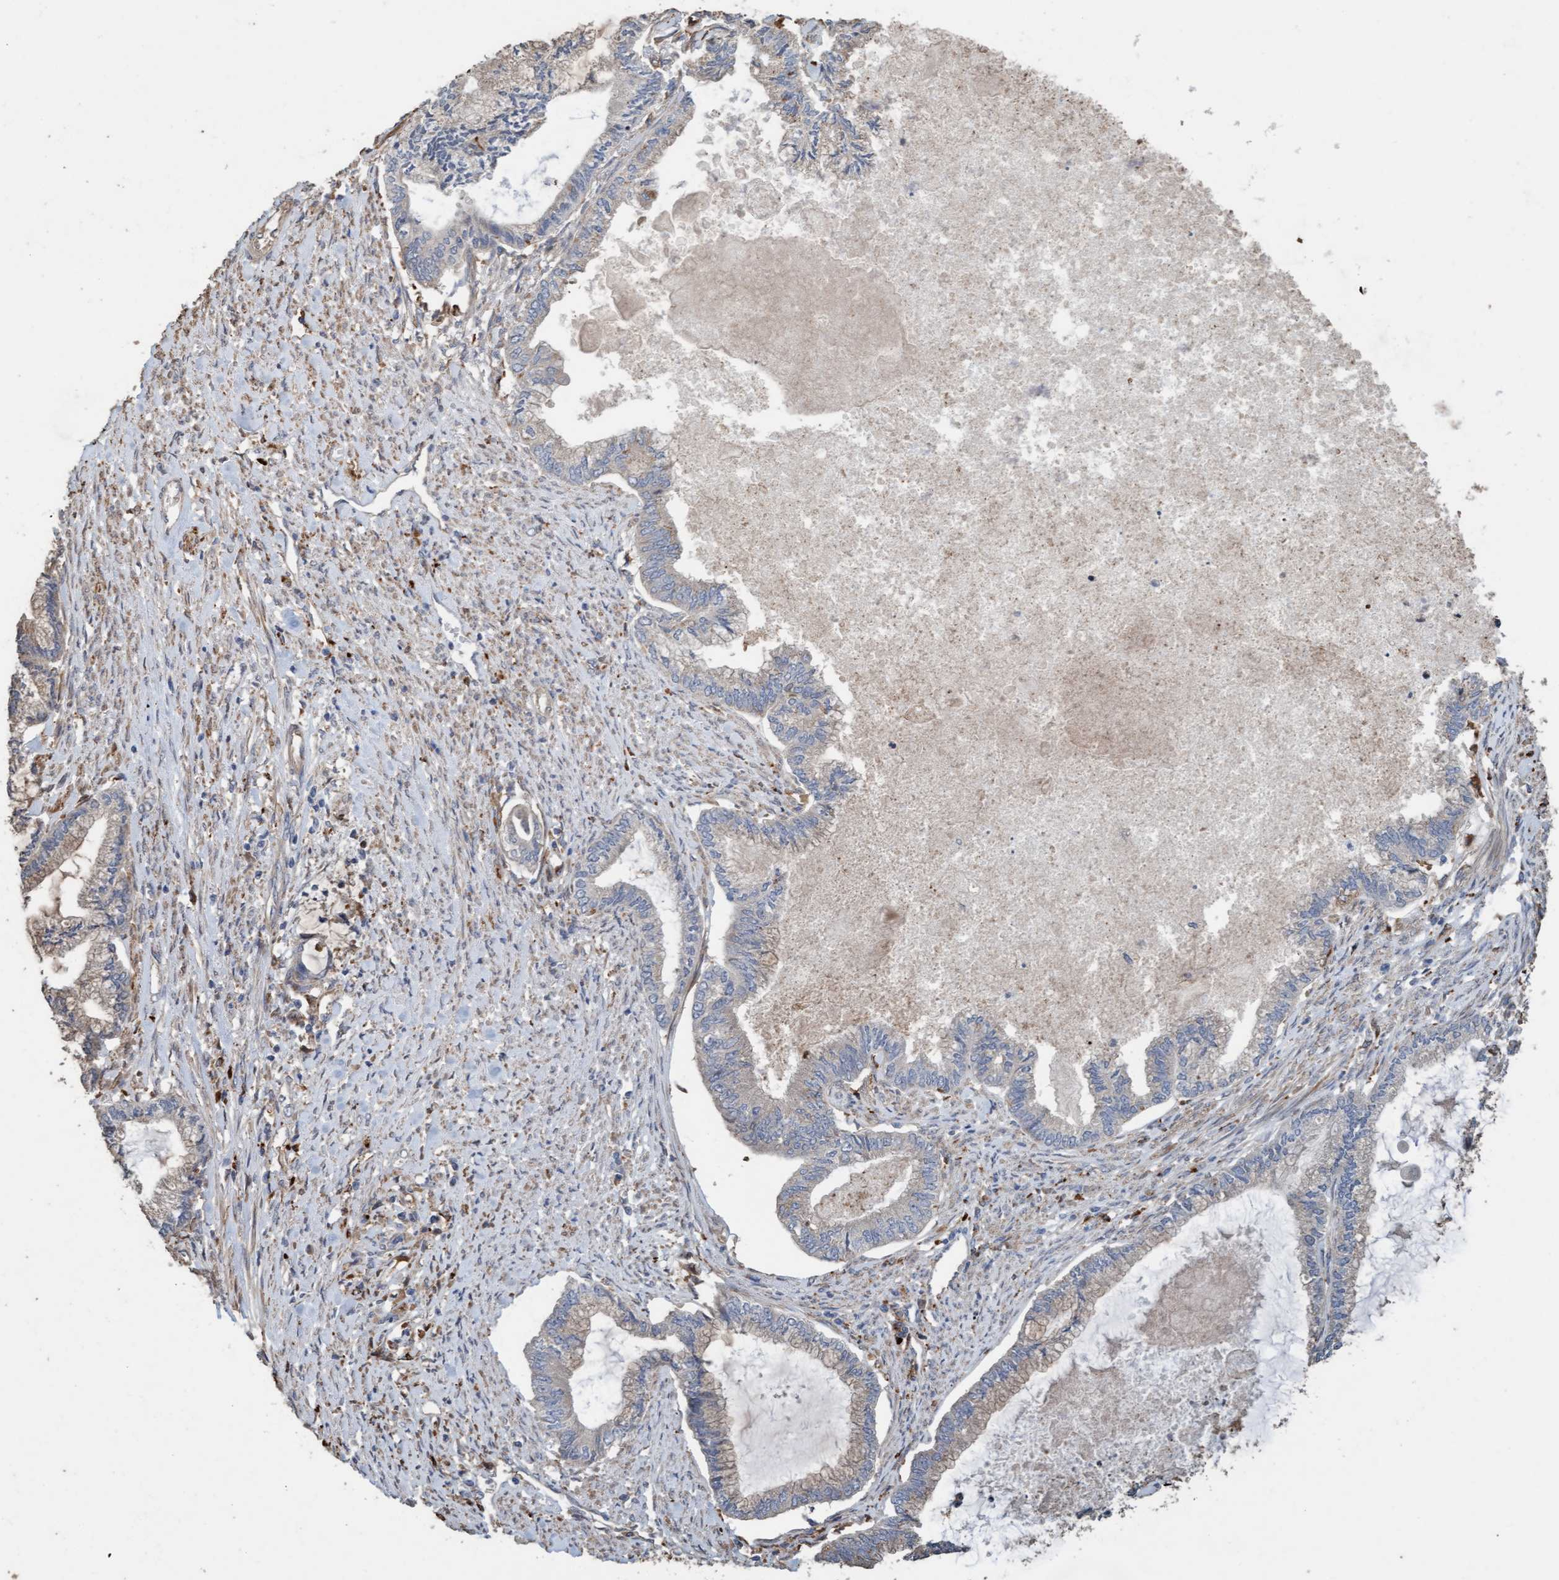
{"staining": {"intensity": "weak", "quantity": "<25%", "location": "cytoplasmic/membranous"}, "tissue": "endometrial cancer", "cell_type": "Tumor cells", "image_type": "cancer", "snomed": [{"axis": "morphology", "description": "Adenocarcinoma, NOS"}, {"axis": "topography", "description": "Endometrium"}], "caption": "IHC micrograph of neoplastic tissue: human endometrial cancer stained with DAB (3,3'-diaminobenzidine) displays no significant protein positivity in tumor cells. (Immunohistochemistry, brightfield microscopy, high magnification).", "gene": "LONRF1", "patient": {"sex": "female", "age": 86}}